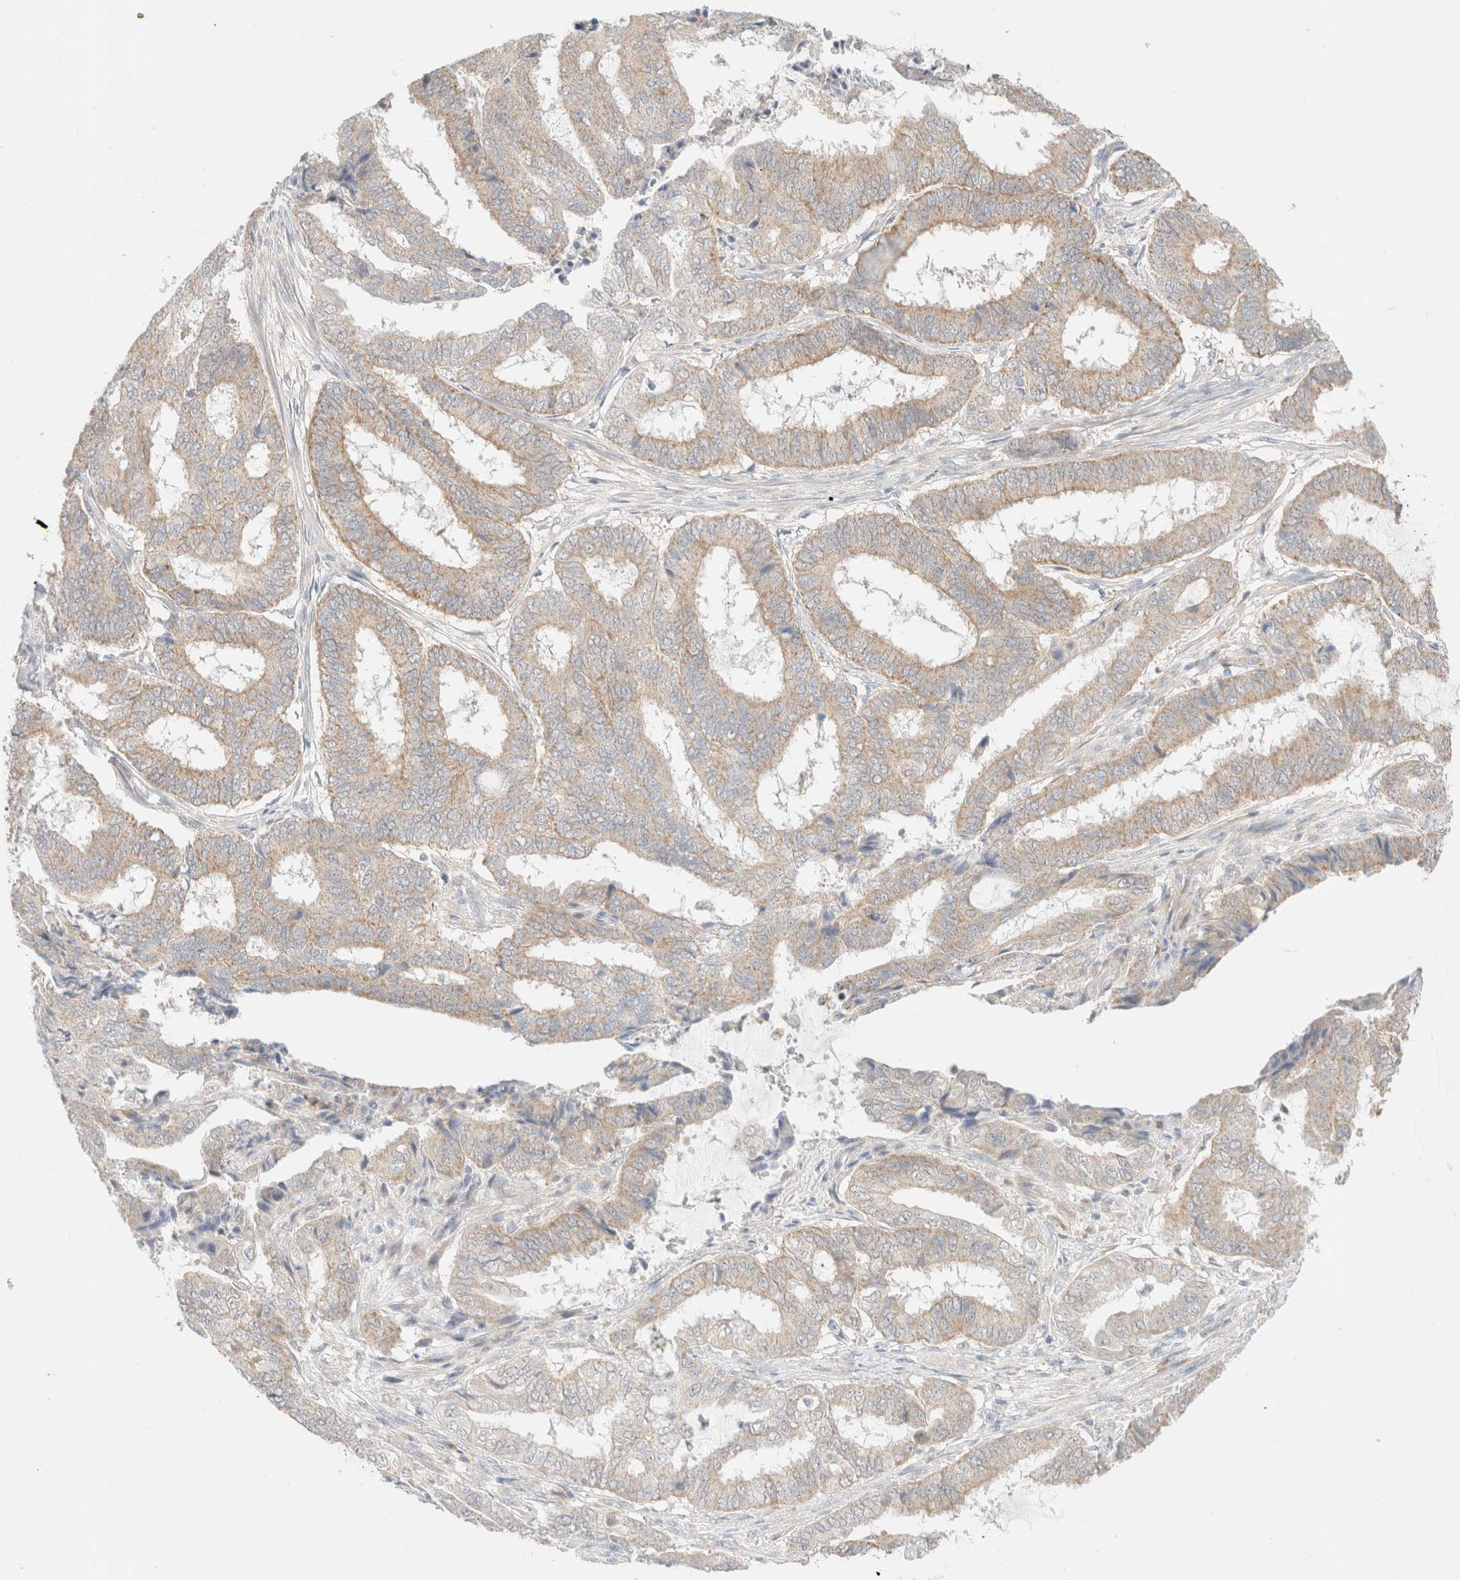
{"staining": {"intensity": "weak", "quantity": ">75%", "location": "cytoplasmic/membranous"}, "tissue": "endometrial cancer", "cell_type": "Tumor cells", "image_type": "cancer", "snomed": [{"axis": "morphology", "description": "Adenocarcinoma, NOS"}, {"axis": "topography", "description": "Endometrium"}], "caption": "Weak cytoplasmic/membranous protein expression is appreciated in about >75% of tumor cells in endometrial cancer.", "gene": "UNC13B", "patient": {"sex": "female", "age": 51}}